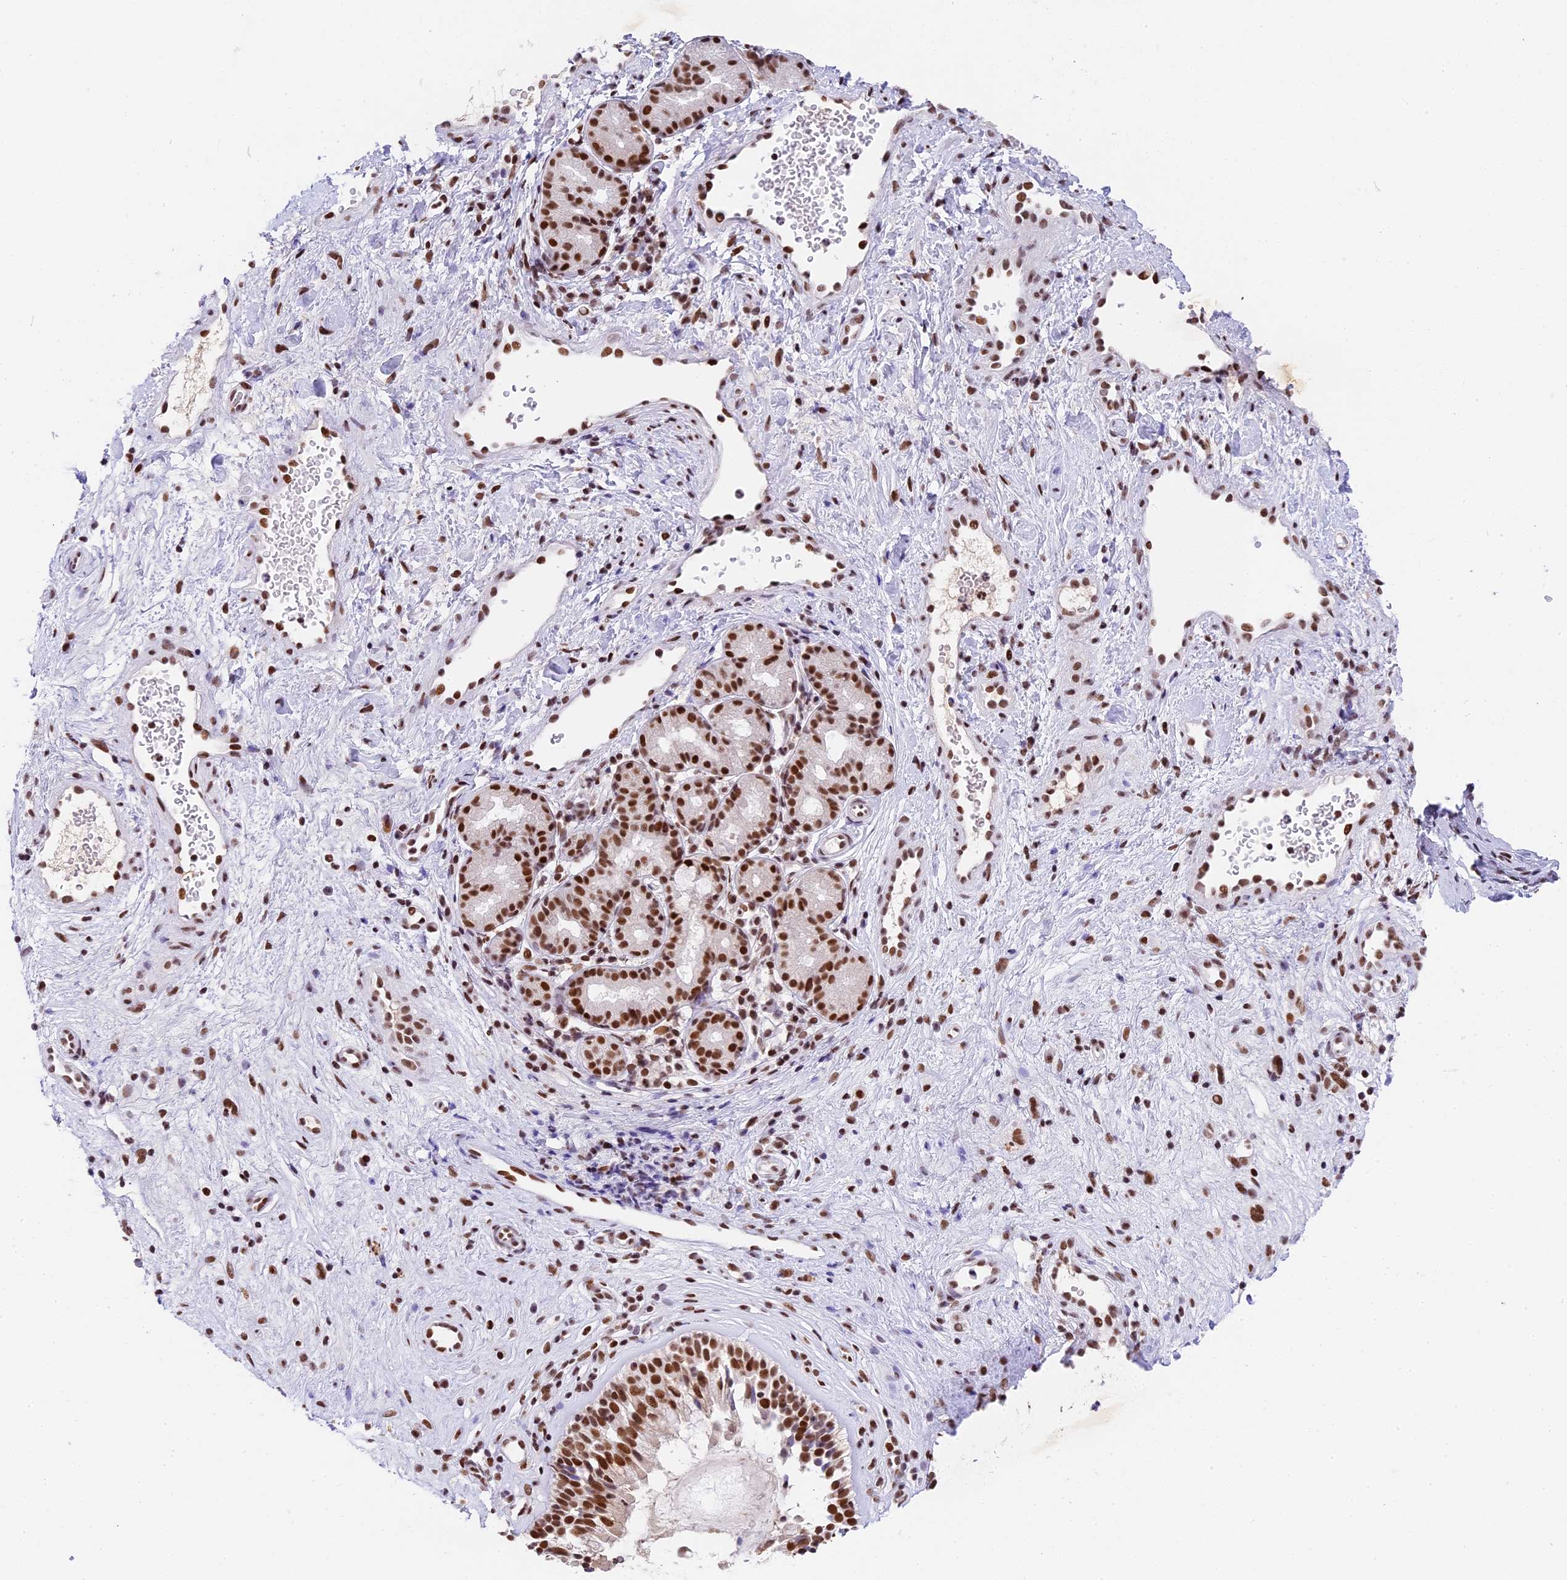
{"staining": {"intensity": "strong", "quantity": ">75%", "location": "nuclear"}, "tissue": "nasopharynx", "cell_type": "Respiratory epithelial cells", "image_type": "normal", "snomed": [{"axis": "morphology", "description": "Normal tissue, NOS"}, {"axis": "topography", "description": "Nasopharynx"}], "caption": "IHC (DAB) staining of normal human nasopharynx shows strong nuclear protein positivity in approximately >75% of respiratory epithelial cells. (DAB IHC, brown staining for protein, blue staining for nuclei).", "gene": "SBNO1", "patient": {"sex": "male", "age": 32}}